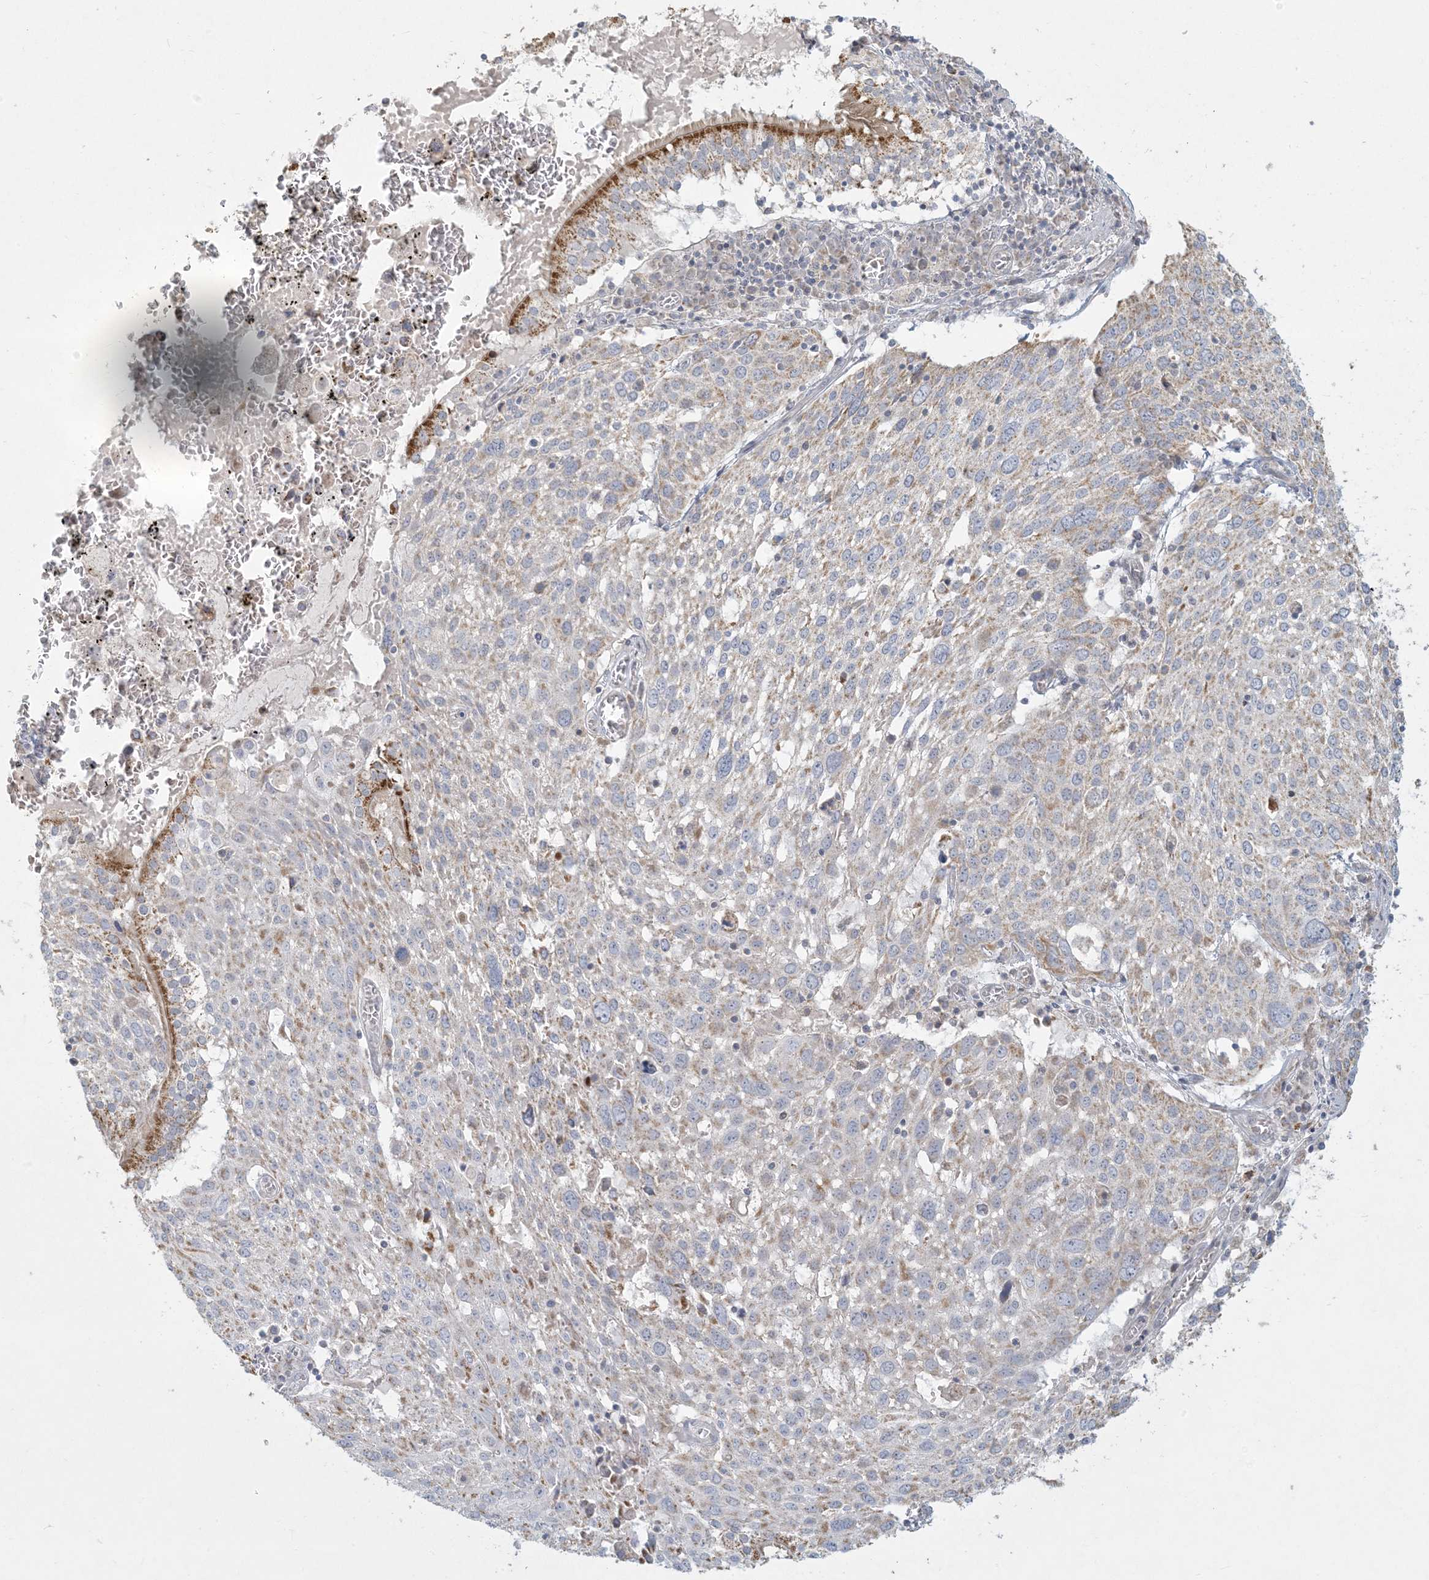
{"staining": {"intensity": "weak", "quantity": "25%-75%", "location": "cytoplasmic/membranous"}, "tissue": "lung cancer", "cell_type": "Tumor cells", "image_type": "cancer", "snomed": [{"axis": "morphology", "description": "Squamous cell carcinoma, NOS"}, {"axis": "topography", "description": "Lung"}], "caption": "A photomicrograph showing weak cytoplasmic/membranous expression in approximately 25%-75% of tumor cells in lung cancer (squamous cell carcinoma), as visualized by brown immunohistochemical staining.", "gene": "MCAT", "patient": {"sex": "male", "age": 65}}